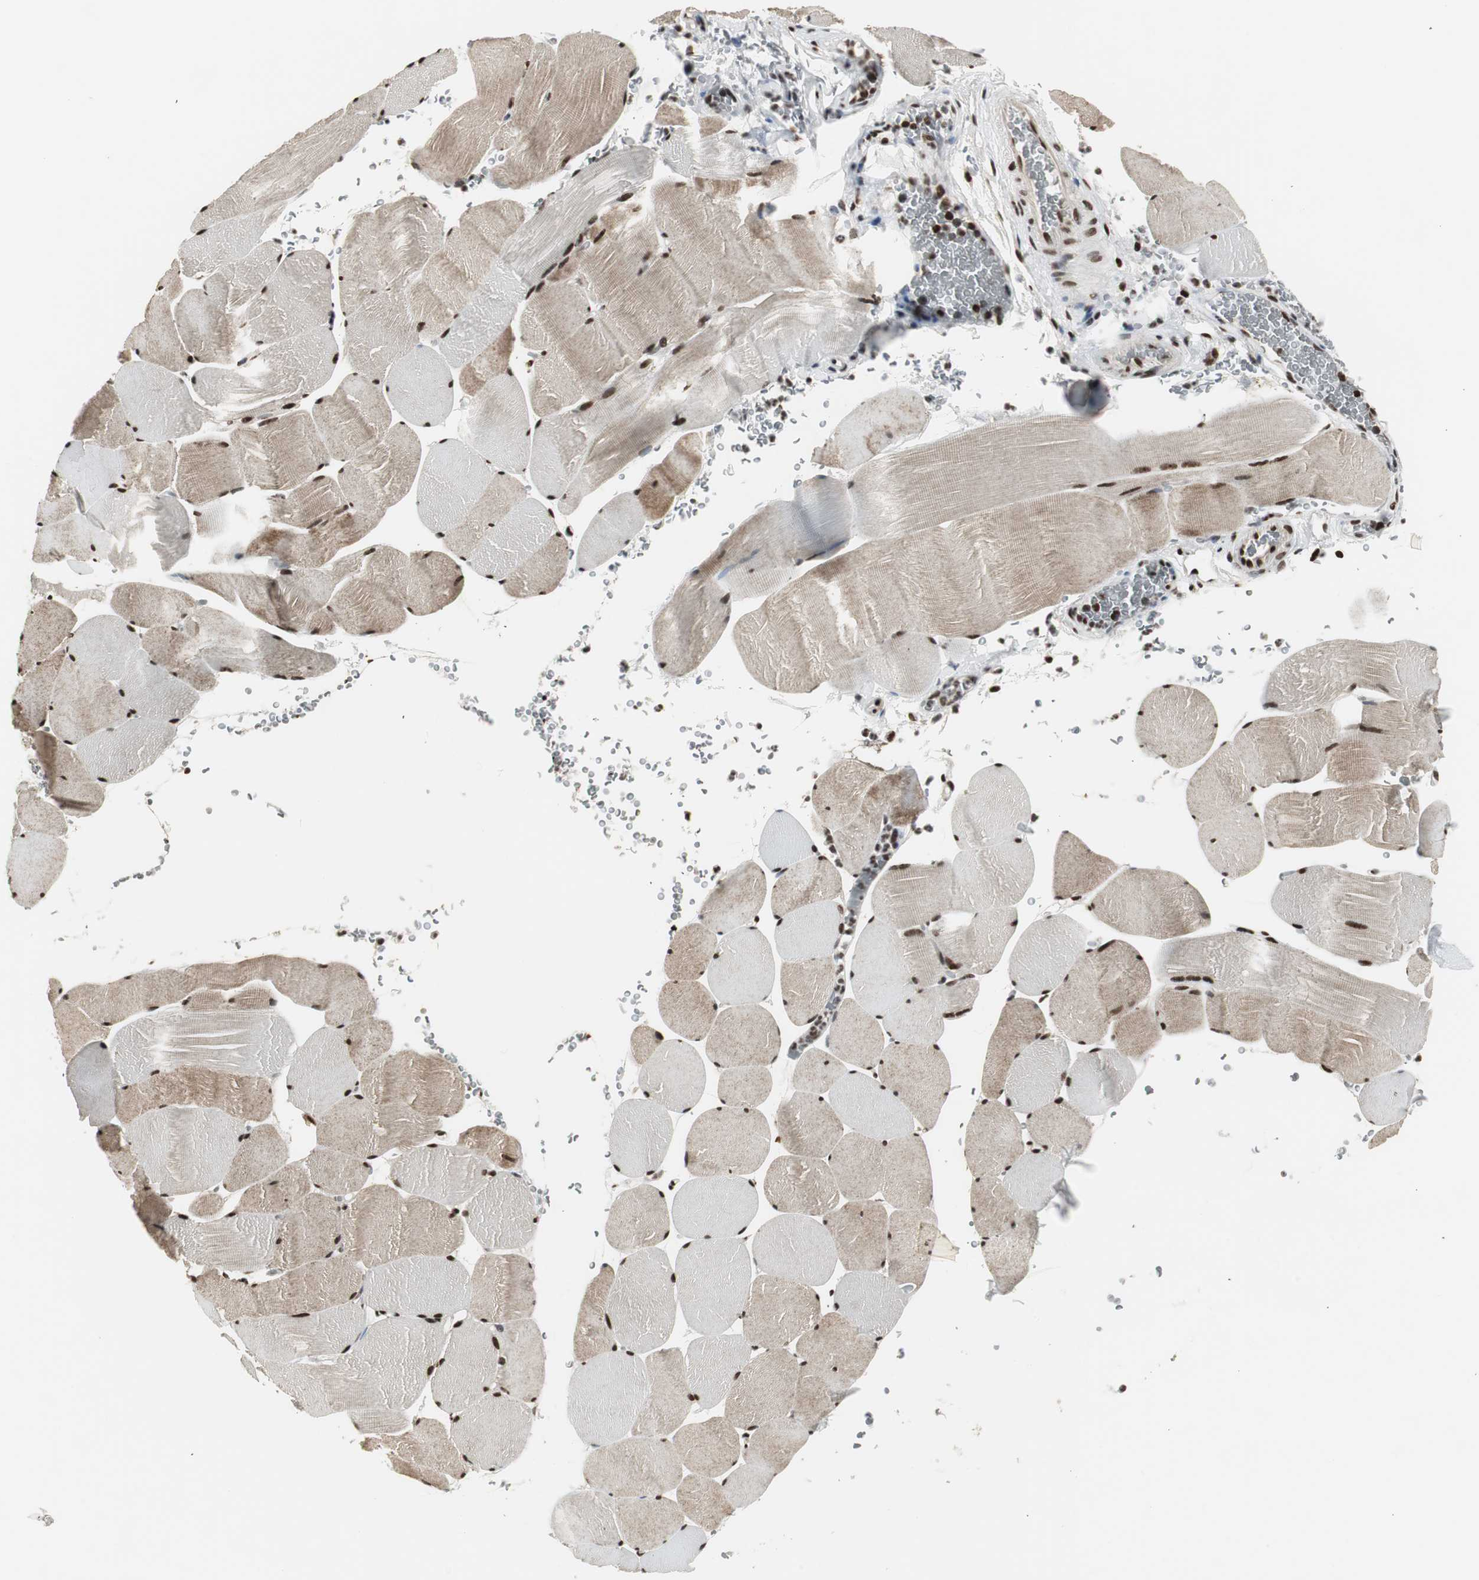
{"staining": {"intensity": "strong", "quantity": ">75%", "location": "cytoplasmic/membranous,nuclear"}, "tissue": "skeletal muscle", "cell_type": "Myocytes", "image_type": "normal", "snomed": [{"axis": "morphology", "description": "Normal tissue, NOS"}, {"axis": "topography", "description": "Skeletal muscle"}], "caption": "Immunohistochemical staining of benign skeletal muscle exhibits high levels of strong cytoplasmic/membranous,nuclear positivity in approximately >75% of myocytes. (brown staining indicates protein expression, while blue staining denotes nuclei).", "gene": "PARN", "patient": {"sex": "male", "age": 62}}